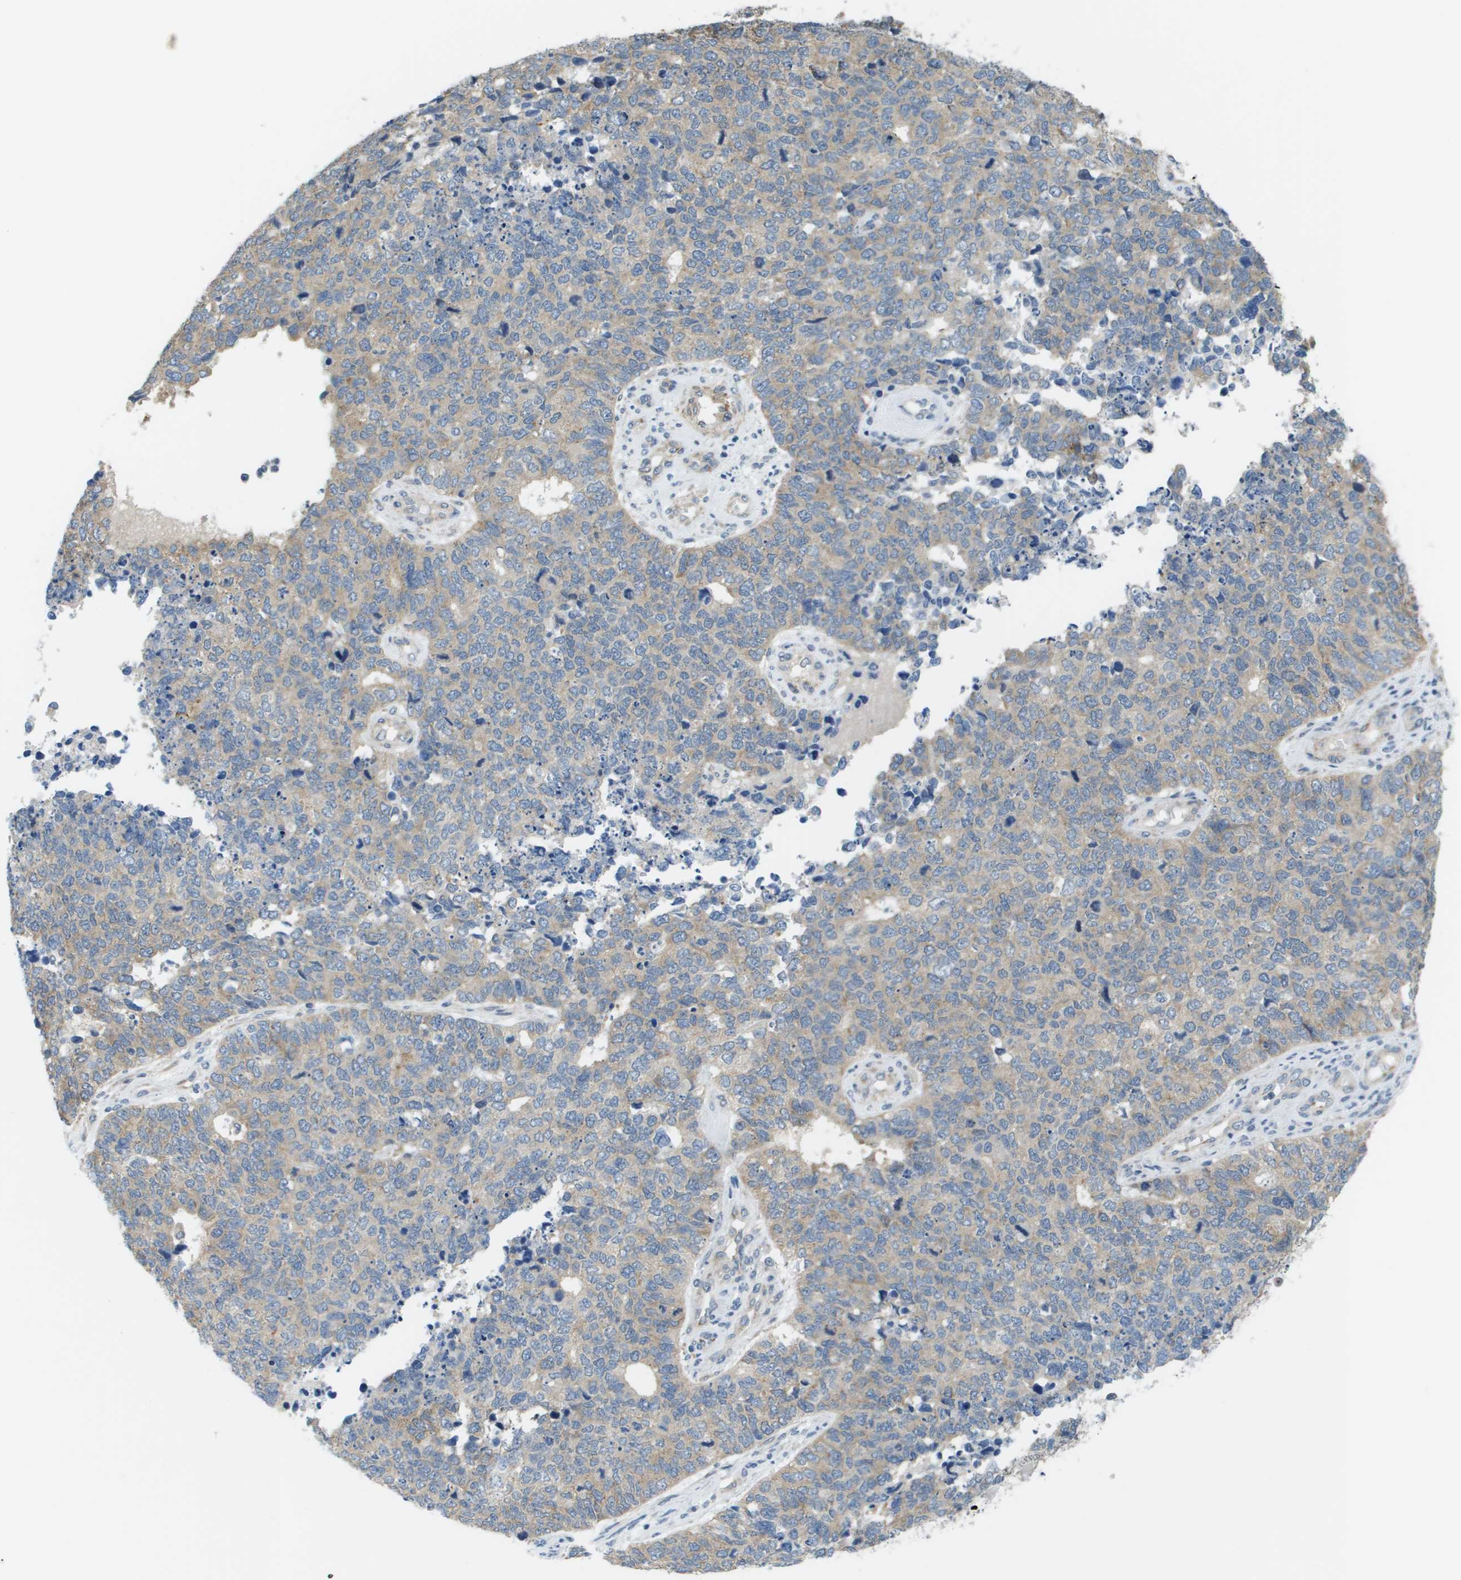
{"staining": {"intensity": "weak", "quantity": "25%-75%", "location": "cytoplasmic/membranous"}, "tissue": "cervical cancer", "cell_type": "Tumor cells", "image_type": "cancer", "snomed": [{"axis": "morphology", "description": "Squamous cell carcinoma, NOS"}, {"axis": "topography", "description": "Cervix"}], "caption": "Immunohistochemistry staining of cervical cancer, which demonstrates low levels of weak cytoplasmic/membranous expression in about 25%-75% of tumor cells indicating weak cytoplasmic/membranous protein staining. The staining was performed using DAB (brown) for protein detection and nuclei were counterstained in hematoxylin (blue).", "gene": "OTUD5", "patient": {"sex": "female", "age": 63}}